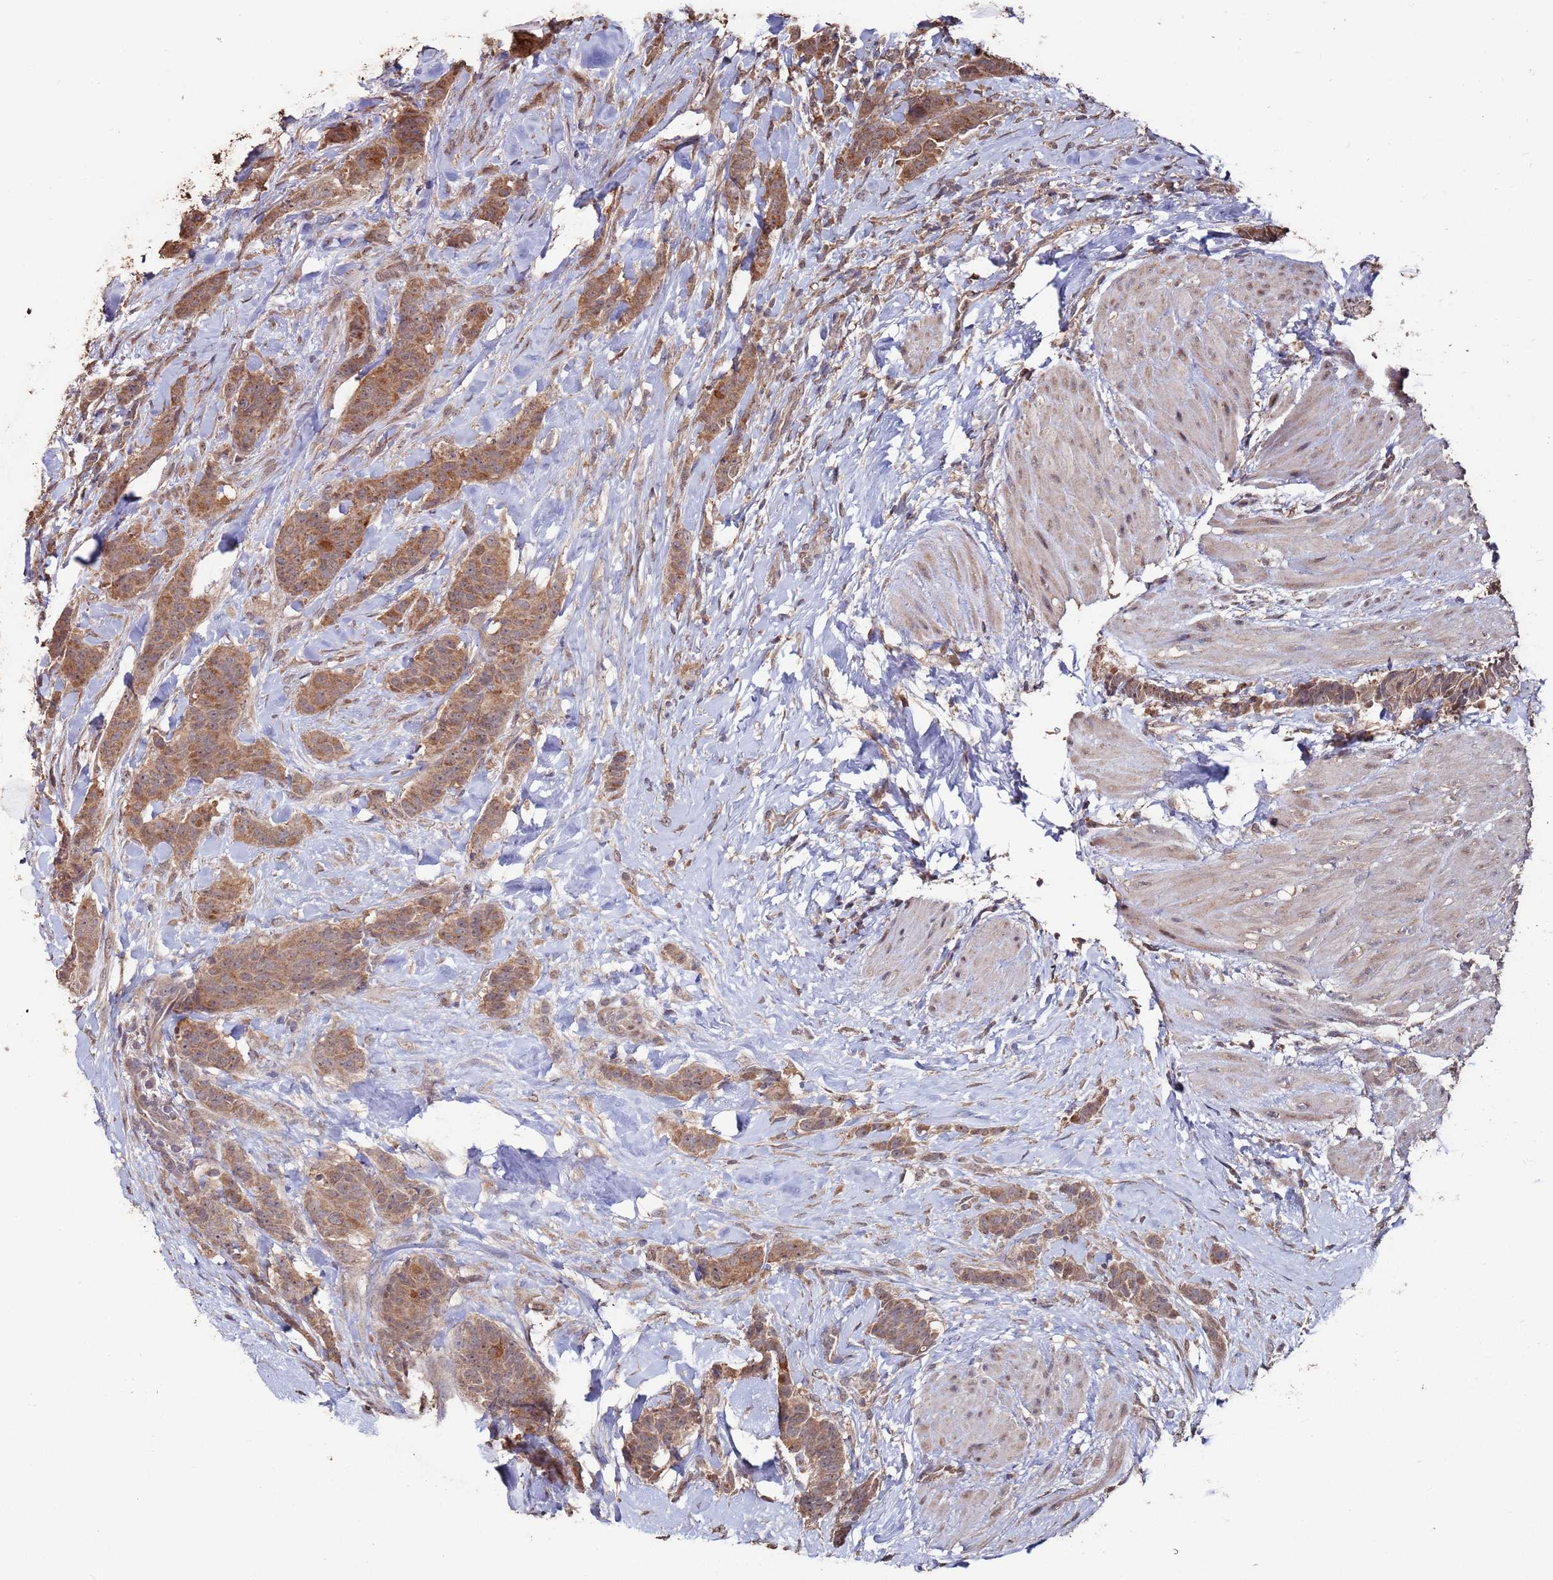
{"staining": {"intensity": "moderate", "quantity": ">75%", "location": "cytoplasmic/membranous"}, "tissue": "breast cancer", "cell_type": "Tumor cells", "image_type": "cancer", "snomed": [{"axis": "morphology", "description": "Duct carcinoma"}, {"axis": "topography", "description": "Breast"}], "caption": "Protein analysis of breast cancer (infiltrating ductal carcinoma) tissue displays moderate cytoplasmic/membranous expression in approximately >75% of tumor cells.", "gene": "PRR7", "patient": {"sex": "female", "age": 40}}